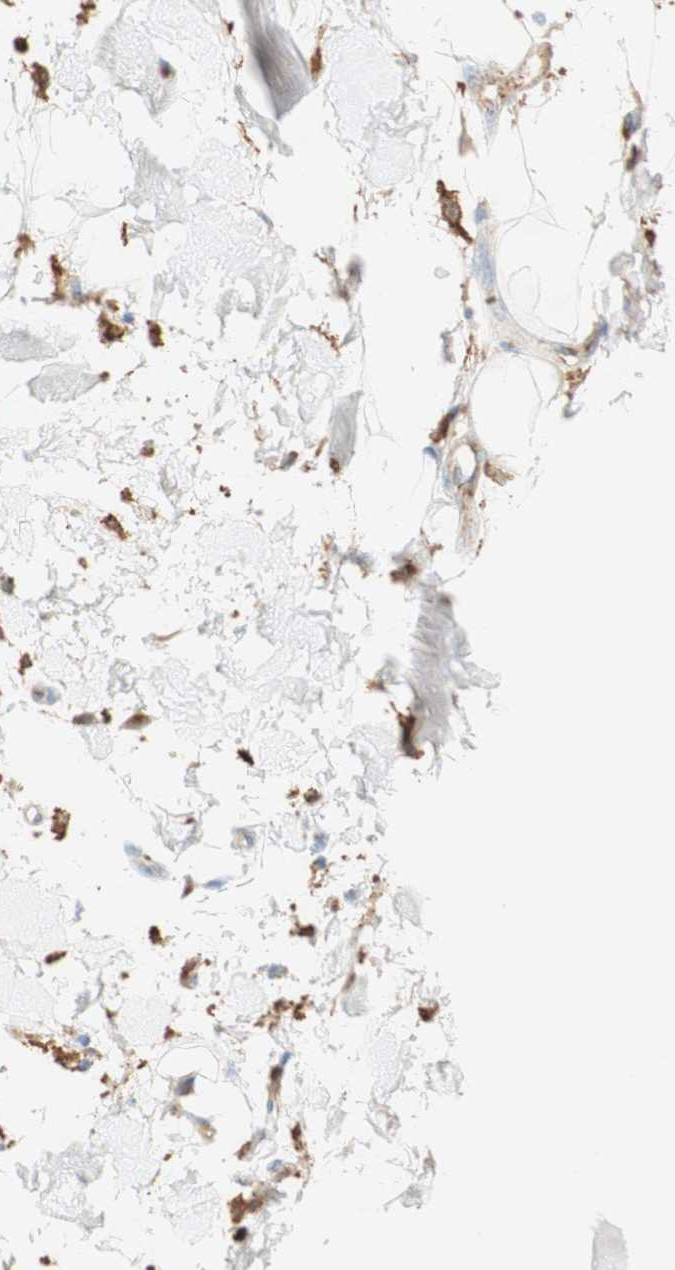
{"staining": {"intensity": "weak", "quantity": "25%-75%", "location": "cytoplasmic/membranous"}, "tissue": "adipose tissue", "cell_type": "Adipocytes", "image_type": "normal", "snomed": [{"axis": "morphology", "description": "Squamous cell carcinoma, NOS"}, {"axis": "topography", "description": "Skin"}], "caption": "Benign adipose tissue reveals weak cytoplasmic/membranous expression in approximately 25%-75% of adipocytes.", "gene": "FCGRT", "patient": {"sex": "male", "age": 83}}